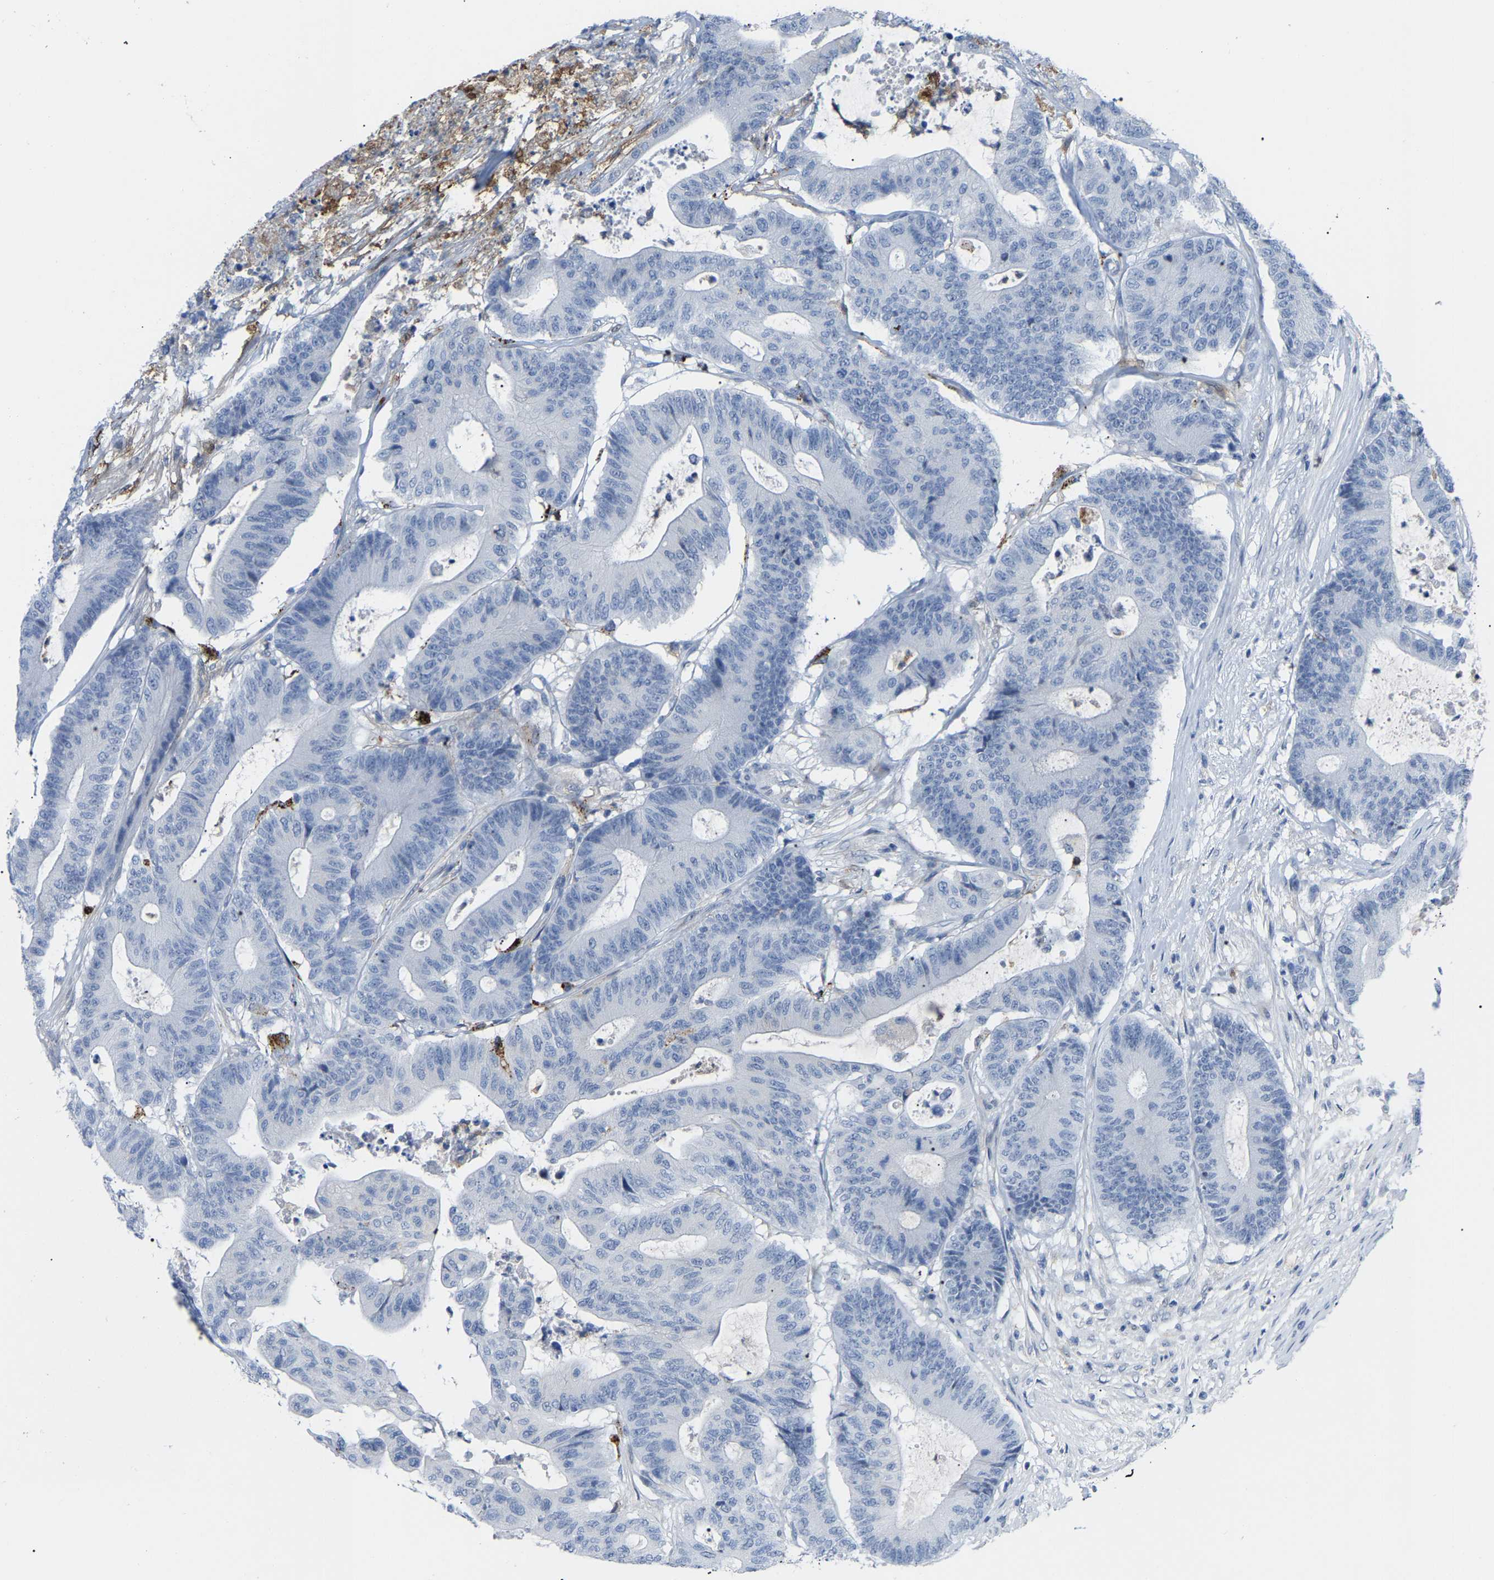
{"staining": {"intensity": "negative", "quantity": "none", "location": "none"}, "tissue": "colorectal cancer", "cell_type": "Tumor cells", "image_type": "cancer", "snomed": [{"axis": "morphology", "description": "Adenocarcinoma, NOS"}, {"axis": "topography", "description": "Colon"}], "caption": "The image reveals no staining of tumor cells in colorectal cancer (adenocarcinoma).", "gene": "ABTB2", "patient": {"sex": "female", "age": 84}}